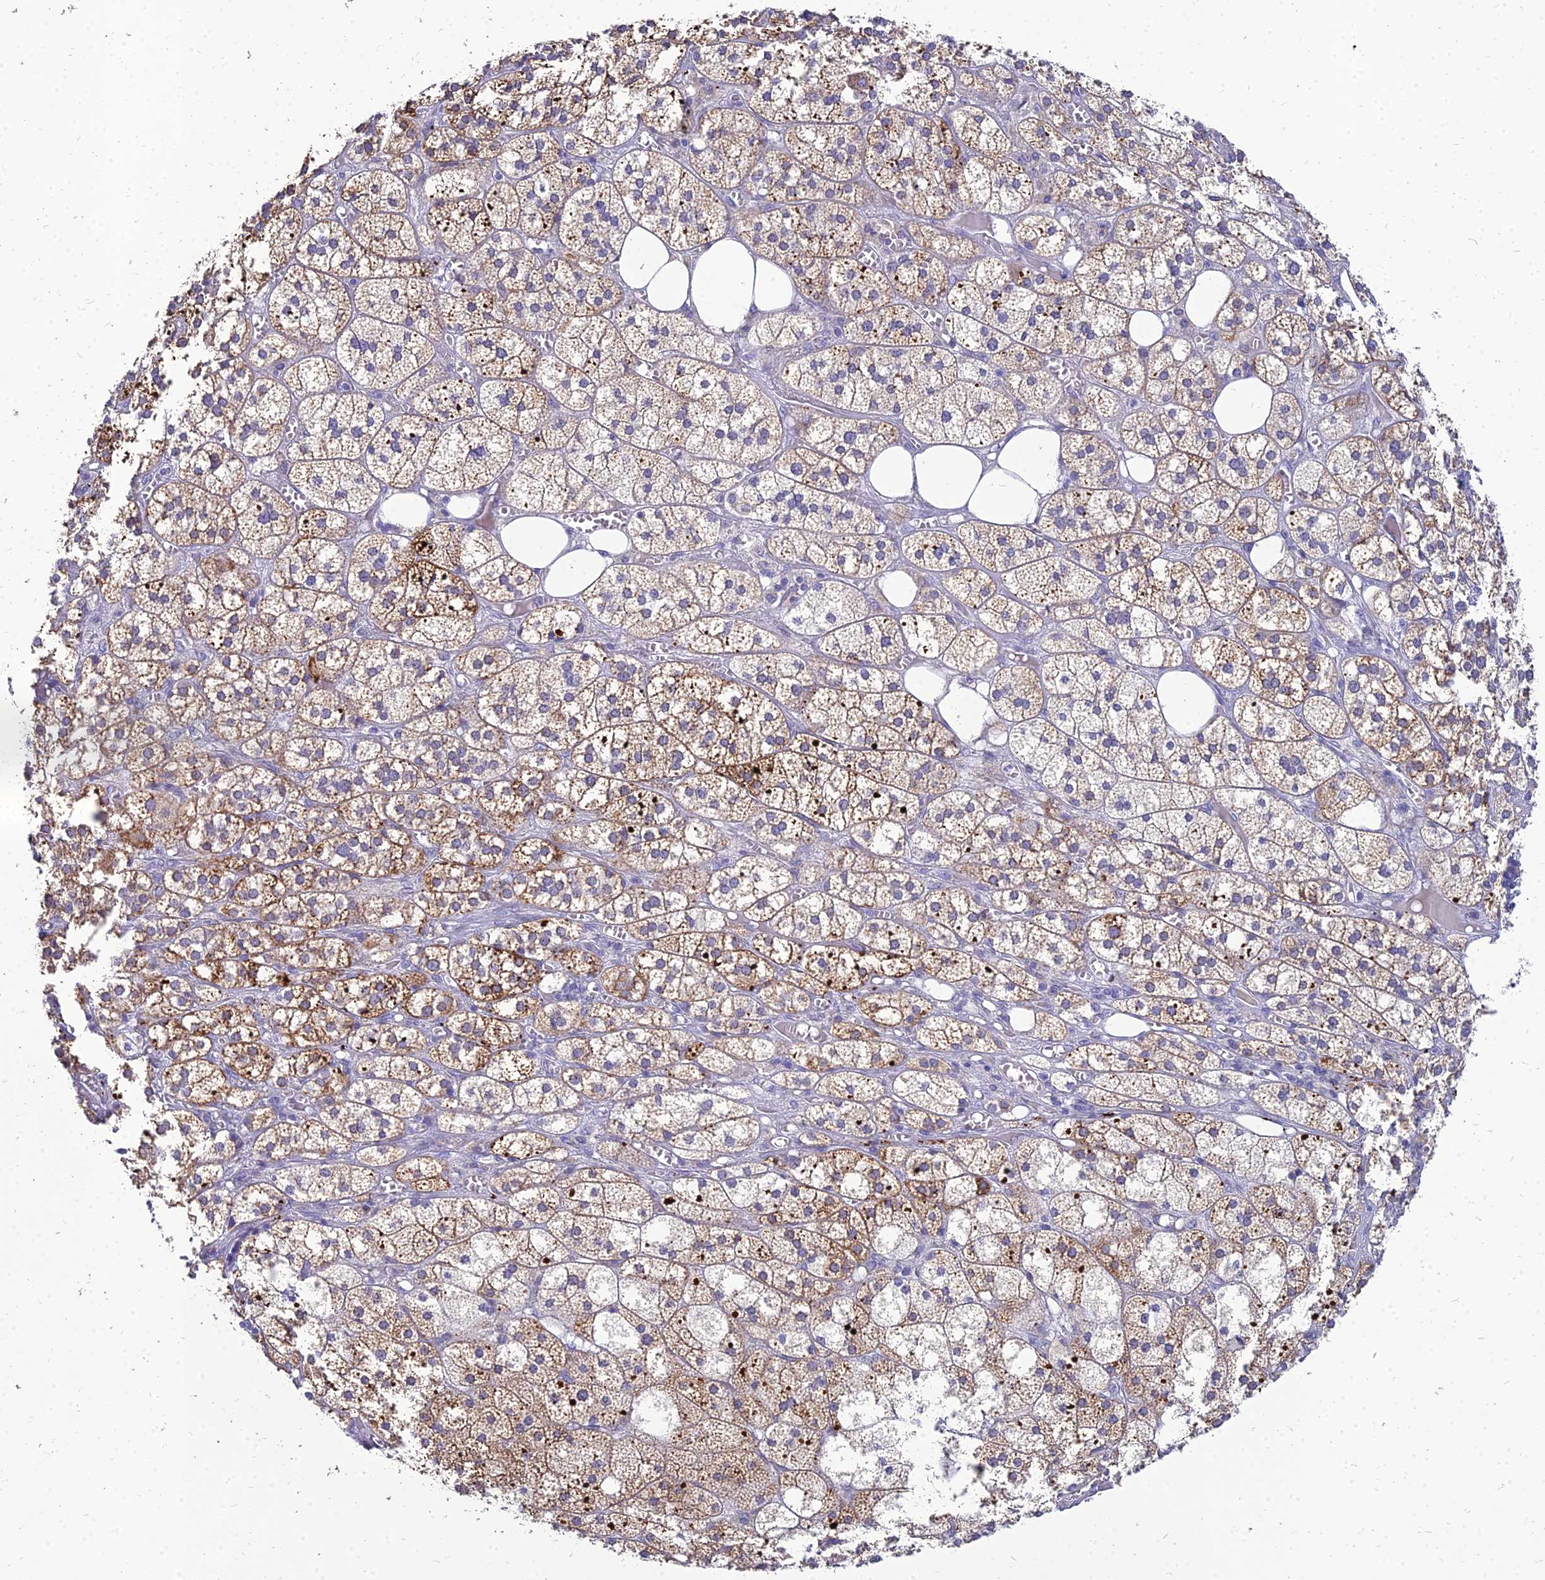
{"staining": {"intensity": "strong", "quantity": "25%-75%", "location": "cytoplasmic/membranous"}, "tissue": "adrenal gland", "cell_type": "Glandular cells", "image_type": "normal", "snomed": [{"axis": "morphology", "description": "Normal tissue, NOS"}, {"axis": "topography", "description": "Adrenal gland"}], "caption": "Immunohistochemical staining of unremarkable human adrenal gland shows strong cytoplasmic/membranous protein expression in approximately 25%-75% of glandular cells. (Brightfield microscopy of DAB IHC at high magnification).", "gene": "NPY", "patient": {"sex": "female", "age": 61}}